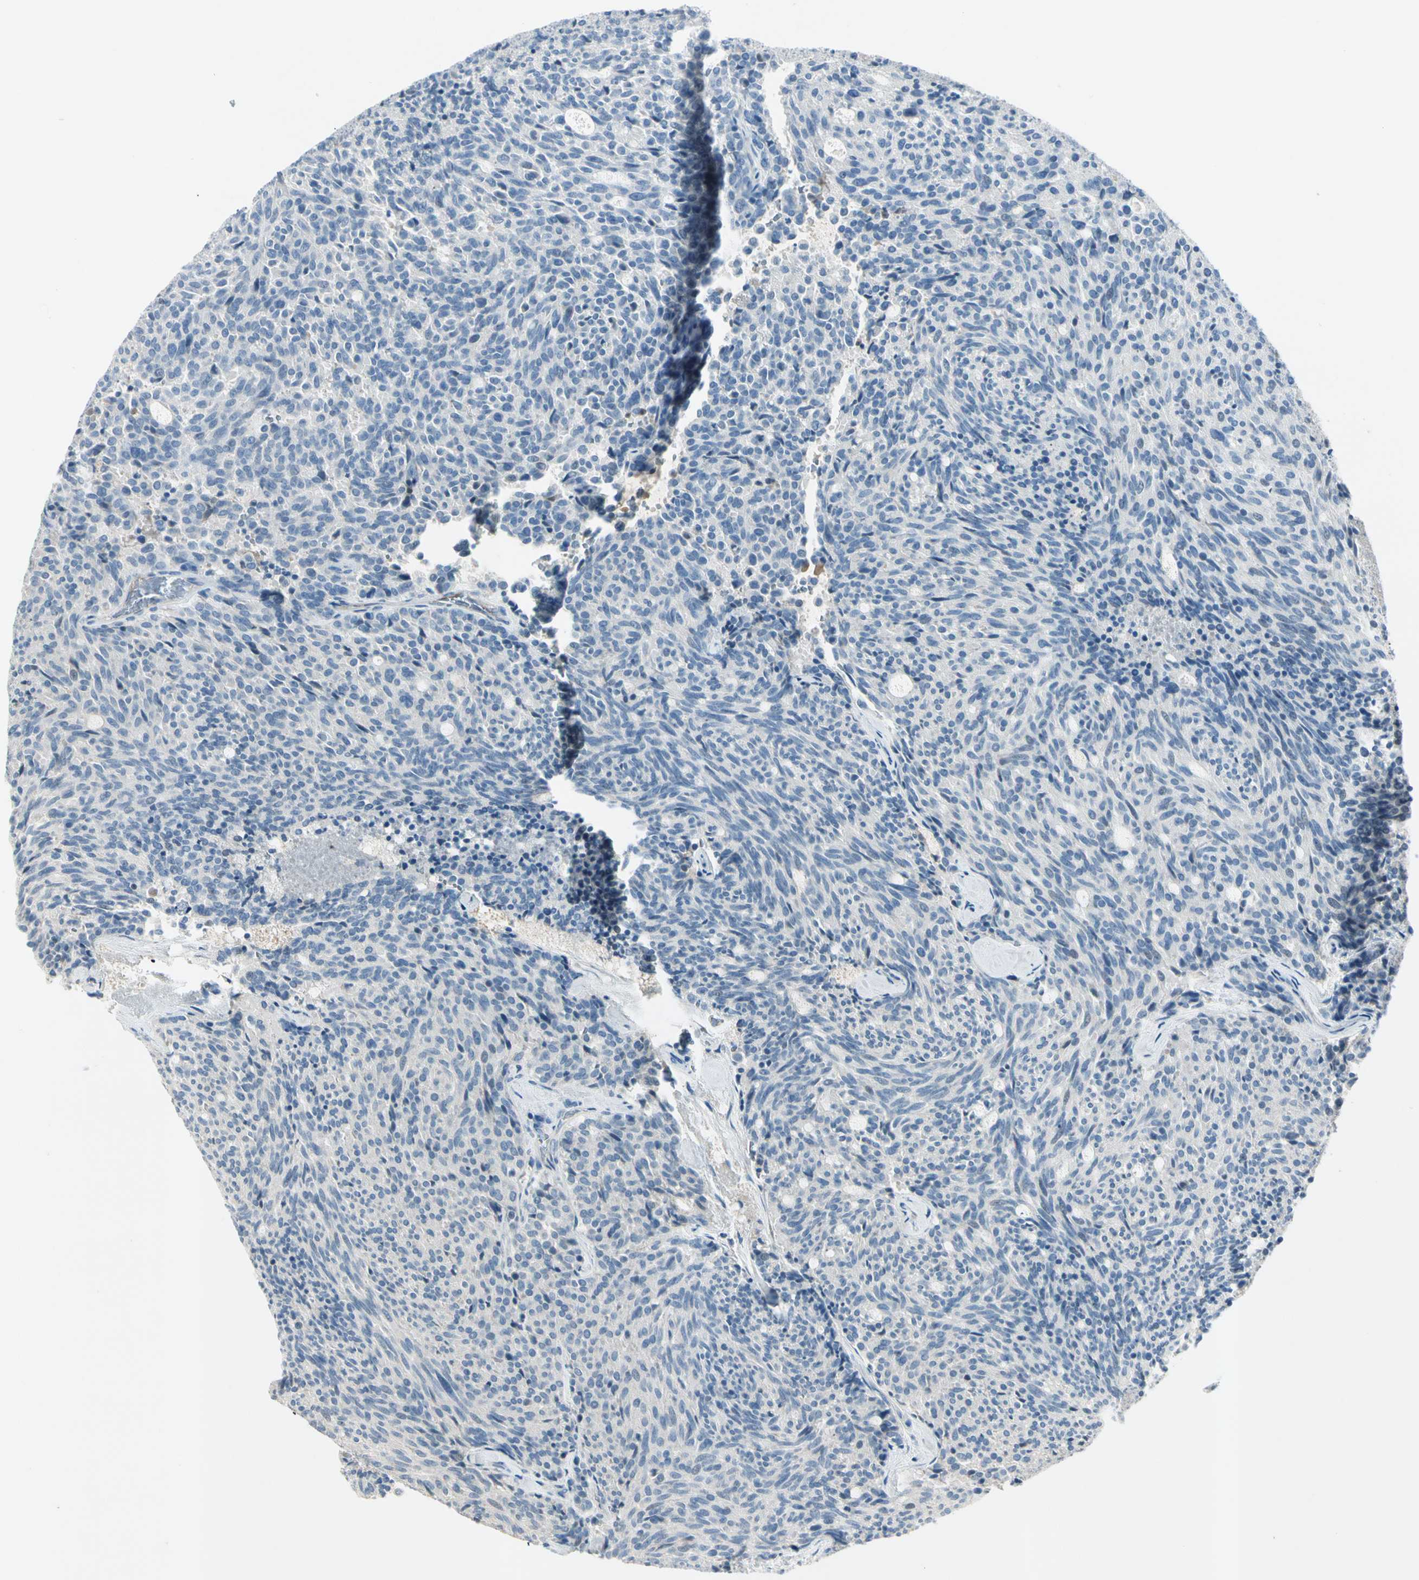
{"staining": {"intensity": "negative", "quantity": "none", "location": "none"}, "tissue": "carcinoid", "cell_type": "Tumor cells", "image_type": "cancer", "snomed": [{"axis": "morphology", "description": "Carcinoid, malignant, NOS"}, {"axis": "topography", "description": "Pancreas"}], "caption": "An immunohistochemistry (IHC) micrograph of carcinoid is shown. There is no staining in tumor cells of carcinoid. The staining was performed using DAB (3,3'-diaminobenzidine) to visualize the protein expression in brown, while the nuclei were stained in blue with hematoxylin (Magnification: 20x).", "gene": "SERPIND1", "patient": {"sex": "female", "age": 54}}